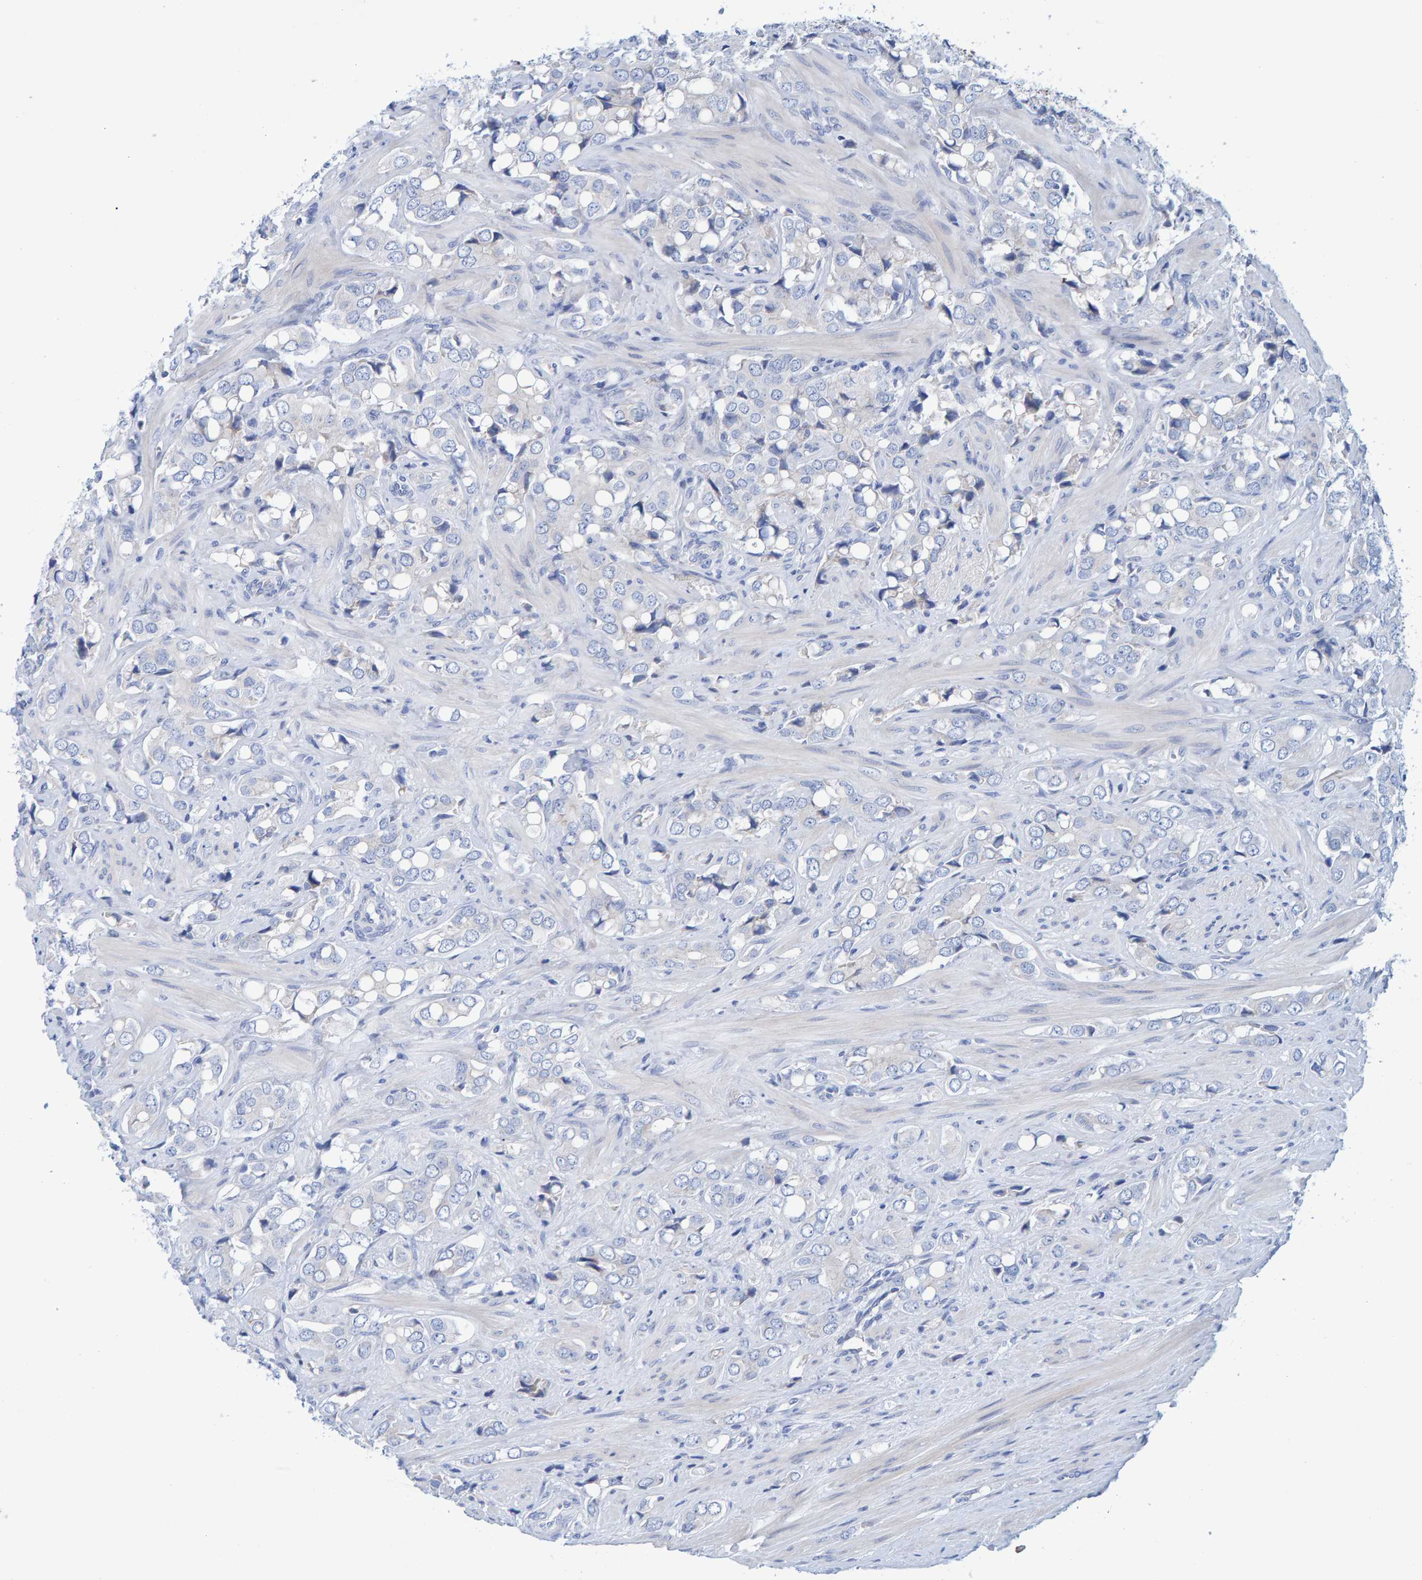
{"staining": {"intensity": "negative", "quantity": "none", "location": "none"}, "tissue": "prostate cancer", "cell_type": "Tumor cells", "image_type": "cancer", "snomed": [{"axis": "morphology", "description": "Adenocarcinoma, High grade"}, {"axis": "topography", "description": "Prostate"}], "caption": "This is an IHC image of prostate cancer (adenocarcinoma (high-grade)). There is no expression in tumor cells.", "gene": "JAKMIP3", "patient": {"sex": "male", "age": 52}}